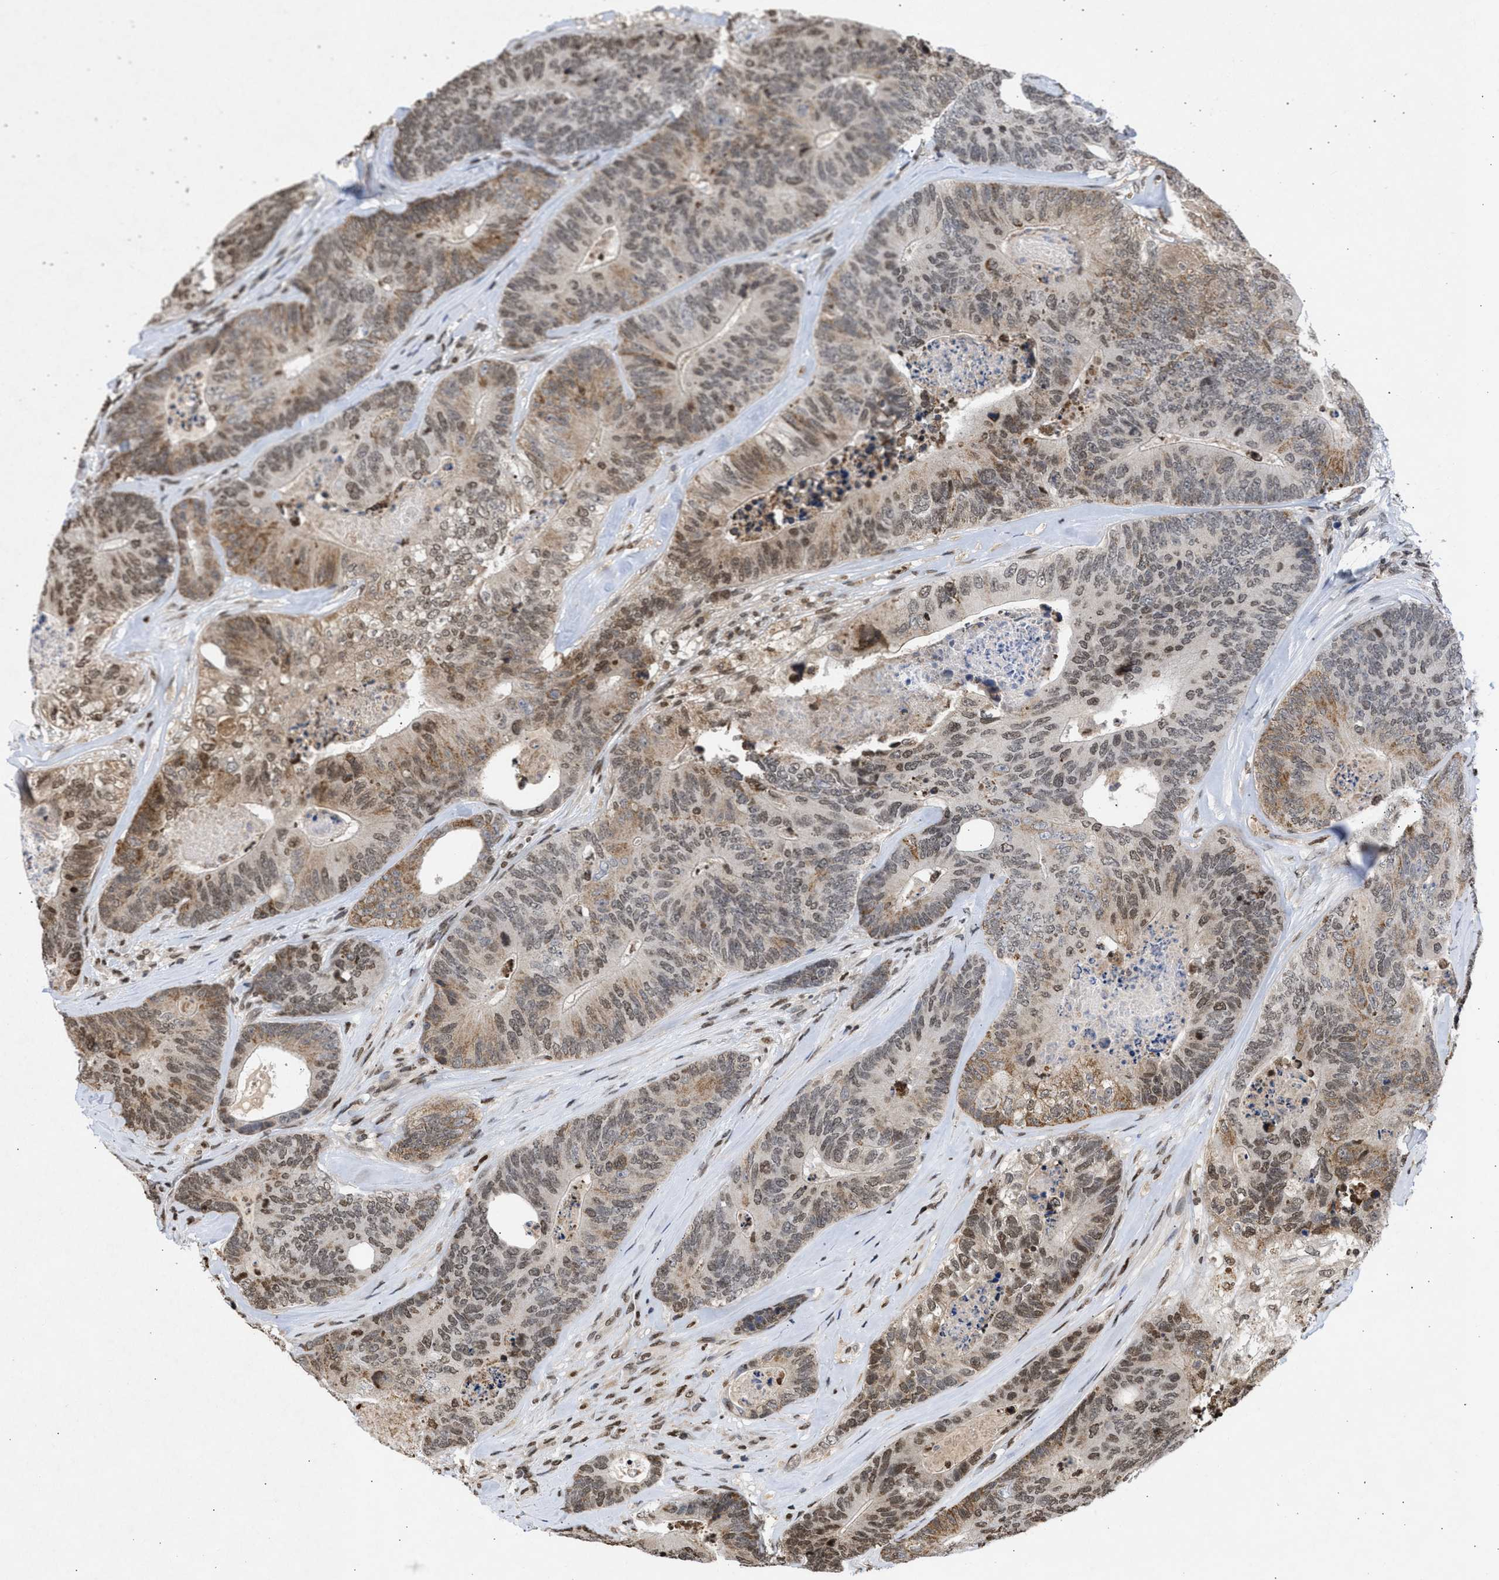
{"staining": {"intensity": "weak", "quantity": "25%-75%", "location": "nuclear"}, "tissue": "colorectal cancer", "cell_type": "Tumor cells", "image_type": "cancer", "snomed": [{"axis": "morphology", "description": "Adenocarcinoma, NOS"}, {"axis": "topography", "description": "Colon"}], "caption": "Immunohistochemical staining of adenocarcinoma (colorectal) displays low levels of weak nuclear expression in approximately 25%-75% of tumor cells. (Brightfield microscopy of DAB IHC at high magnification).", "gene": "NUP35", "patient": {"sex": "female", "age": 67}}